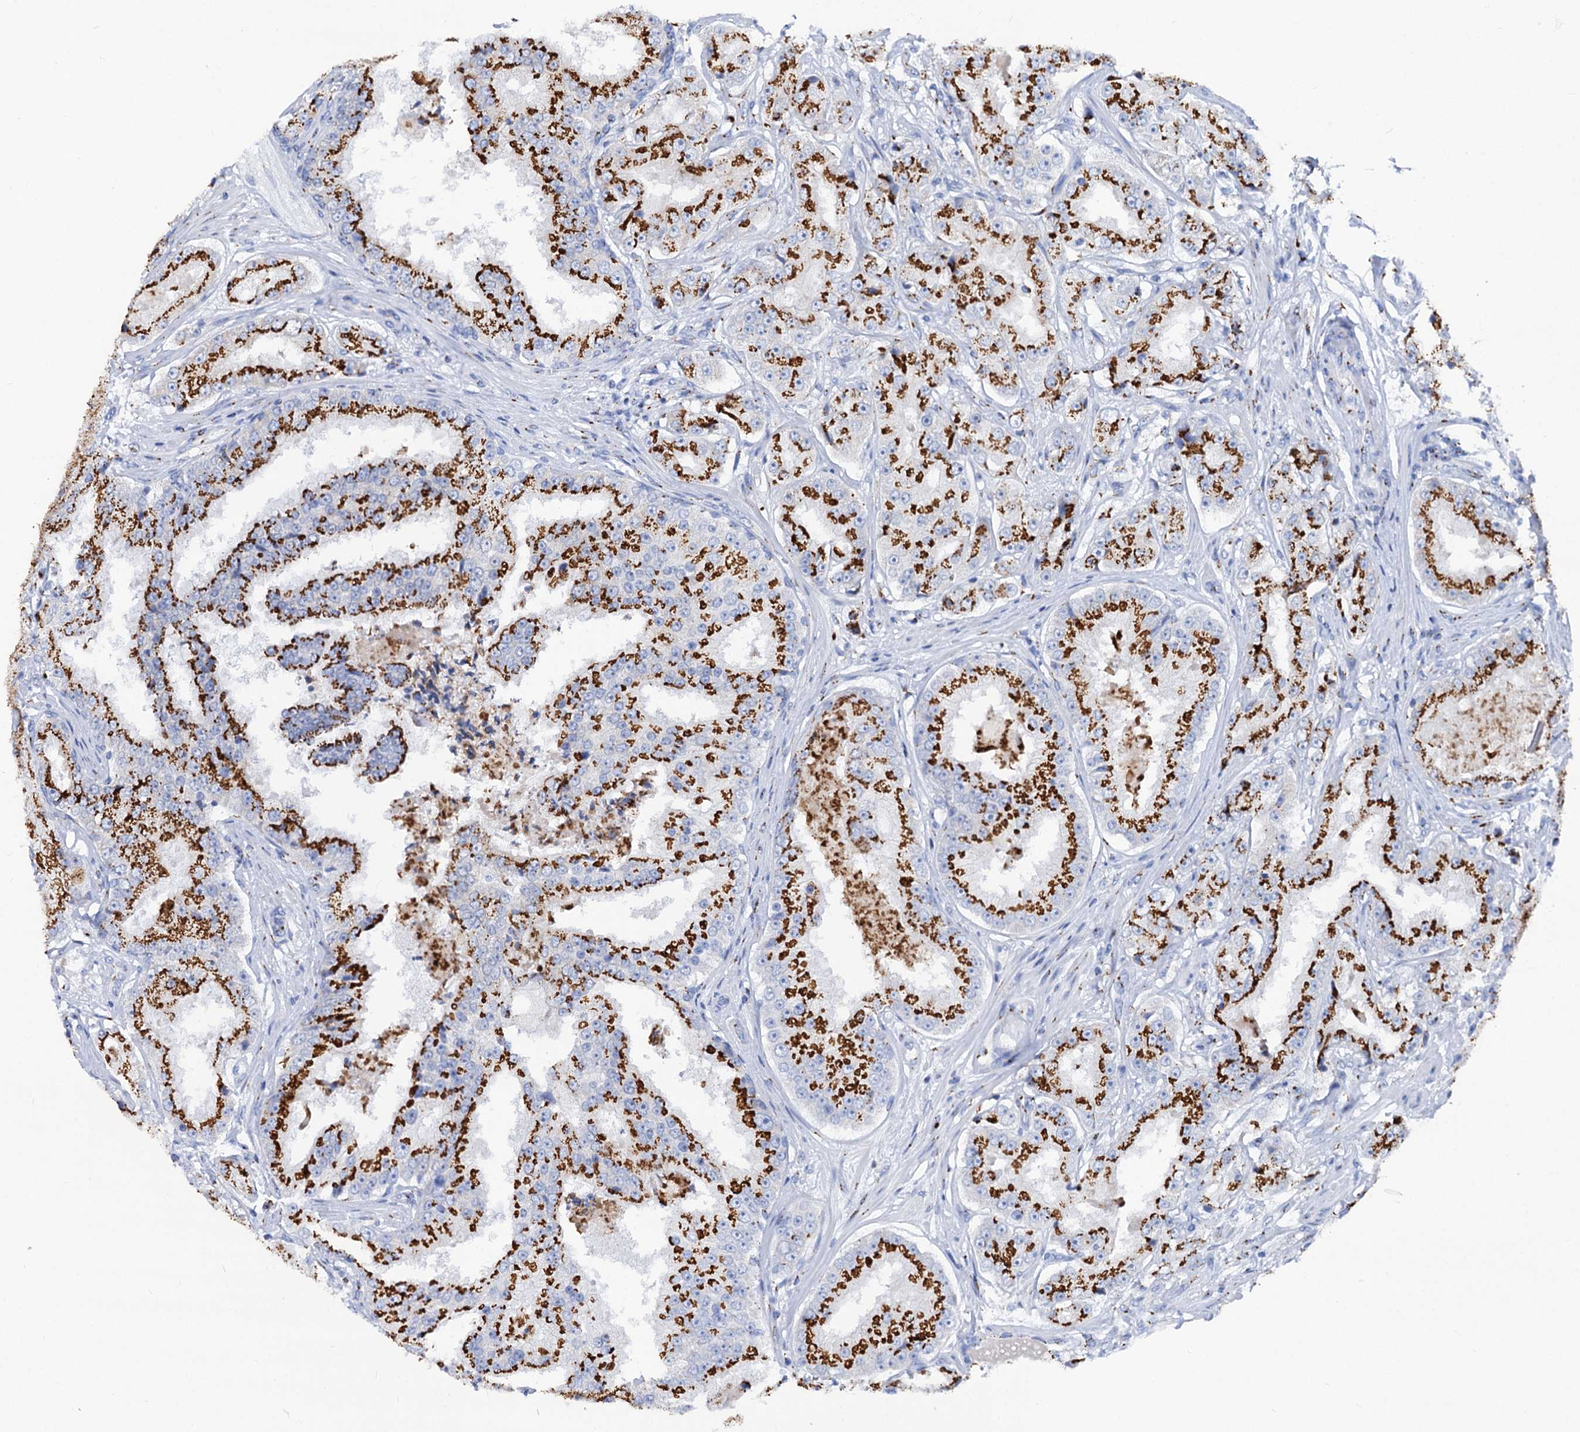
{"staining": {"intensity": "strong", "quantity": ">75%", "location": "cytoplasmic/membranous"}, "tissue": "prostate cancer", "cell_type": "Tumor cells", "image_type": "cancer", "snomed": [{"axis": "morphology", "description": "Adenocarcinoma, High grade"}, {"axis": "topography", "description": "Prostate"}], "caption": "Approximately >75% of tumor cells in human prostate adenocarcinoma (high-grade) display strong cytoplasmic/membranous protein positivity as visualized by brown immunohistochemical staining.", "gene": "TM9SF3", "patient": {"sex": "male", "age": 73}}